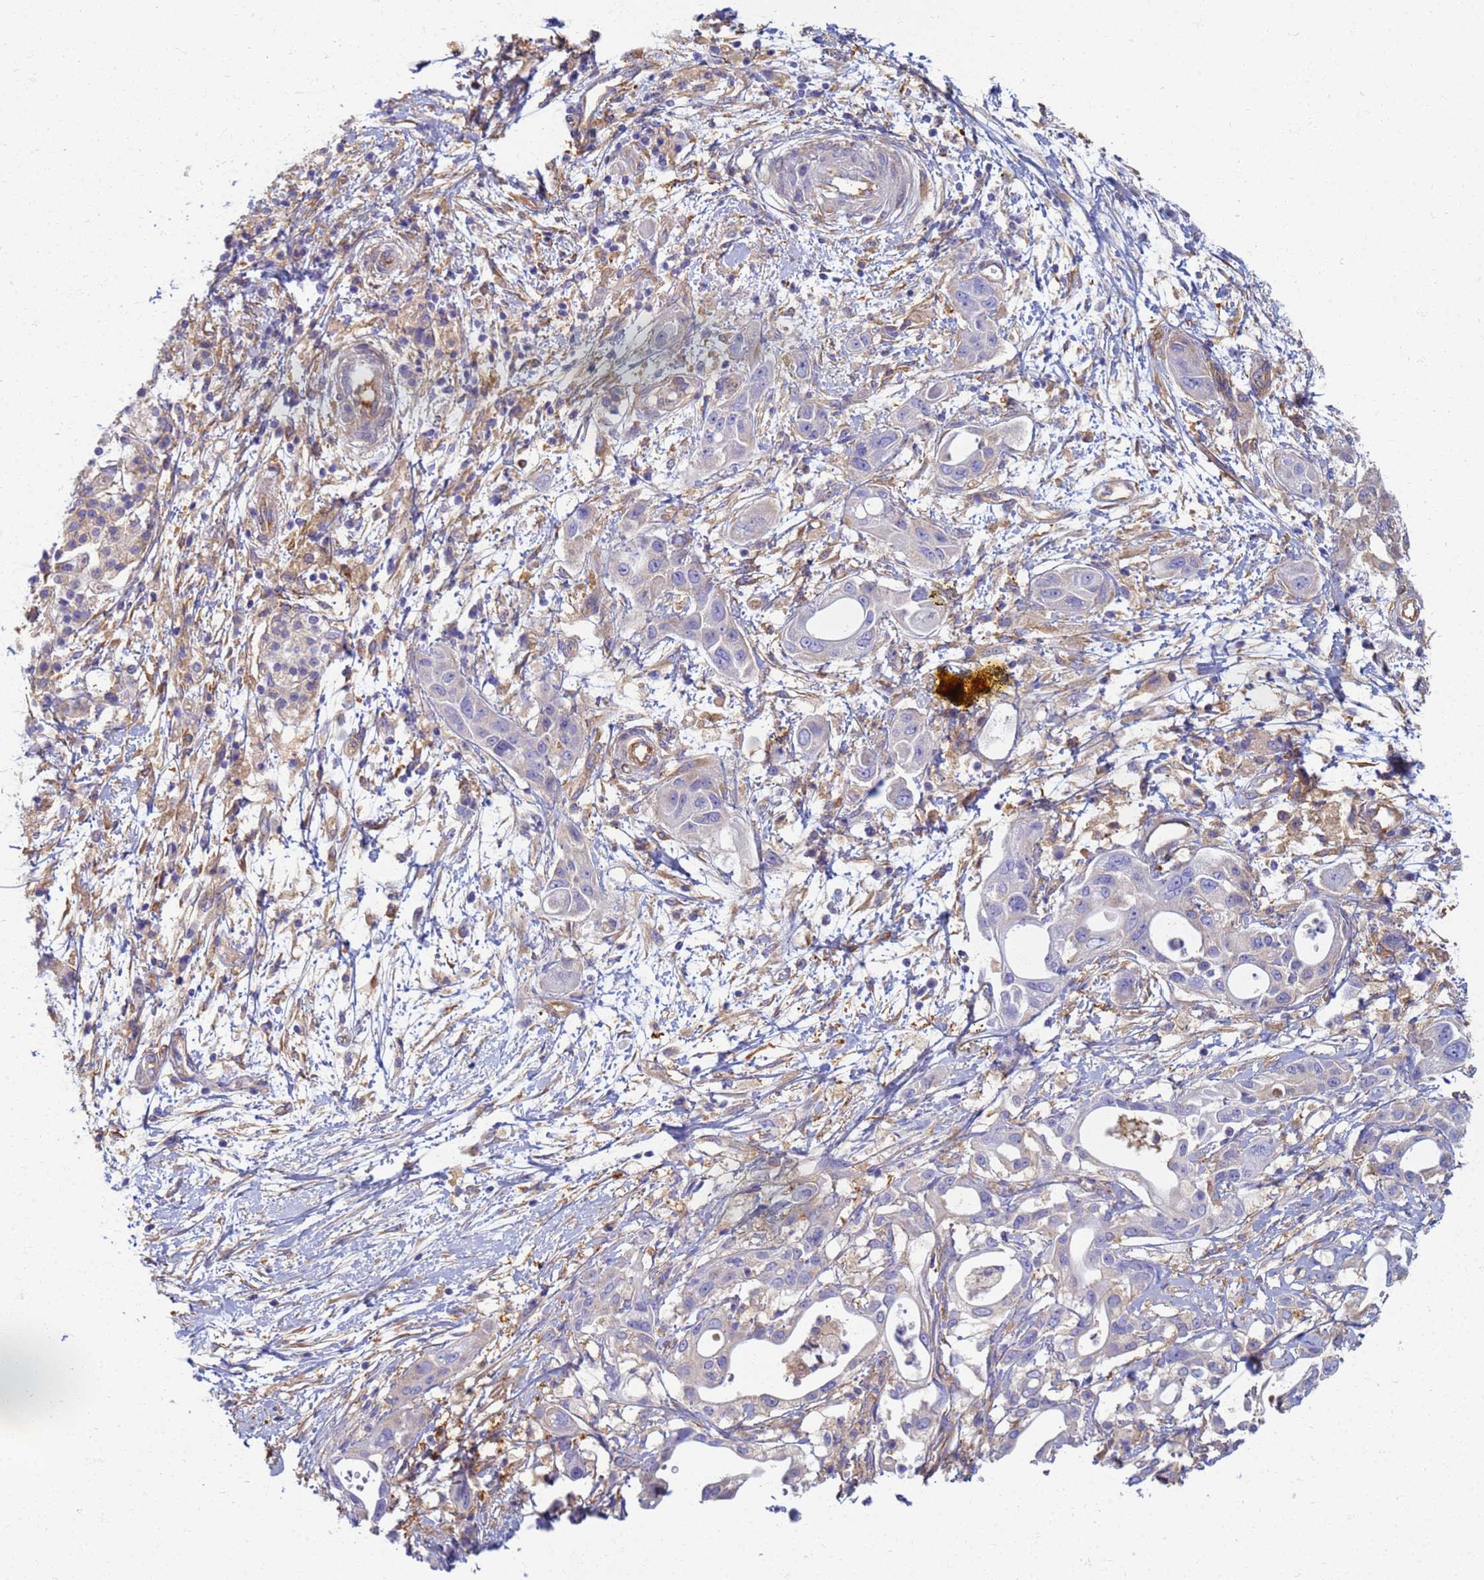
{"staining": {"intensity": "negative", "quantity": "none", "location": "none"}, "tissue": "pancreatic cancer", "cell_type": "Tumor cells", "image_type": "cancer", "snomed": [{"axis": "morphology", "description": "Adenocarcinoma, NOS"}, {"axis": "topography", "description": "Pancreas"}], "caption": "The histopathology image reveals no significant staining in tumor cells of adenocarcinoma (pancreatic).", "gene": "EEA1", "patient": {"sex": "male", "age": 68}}